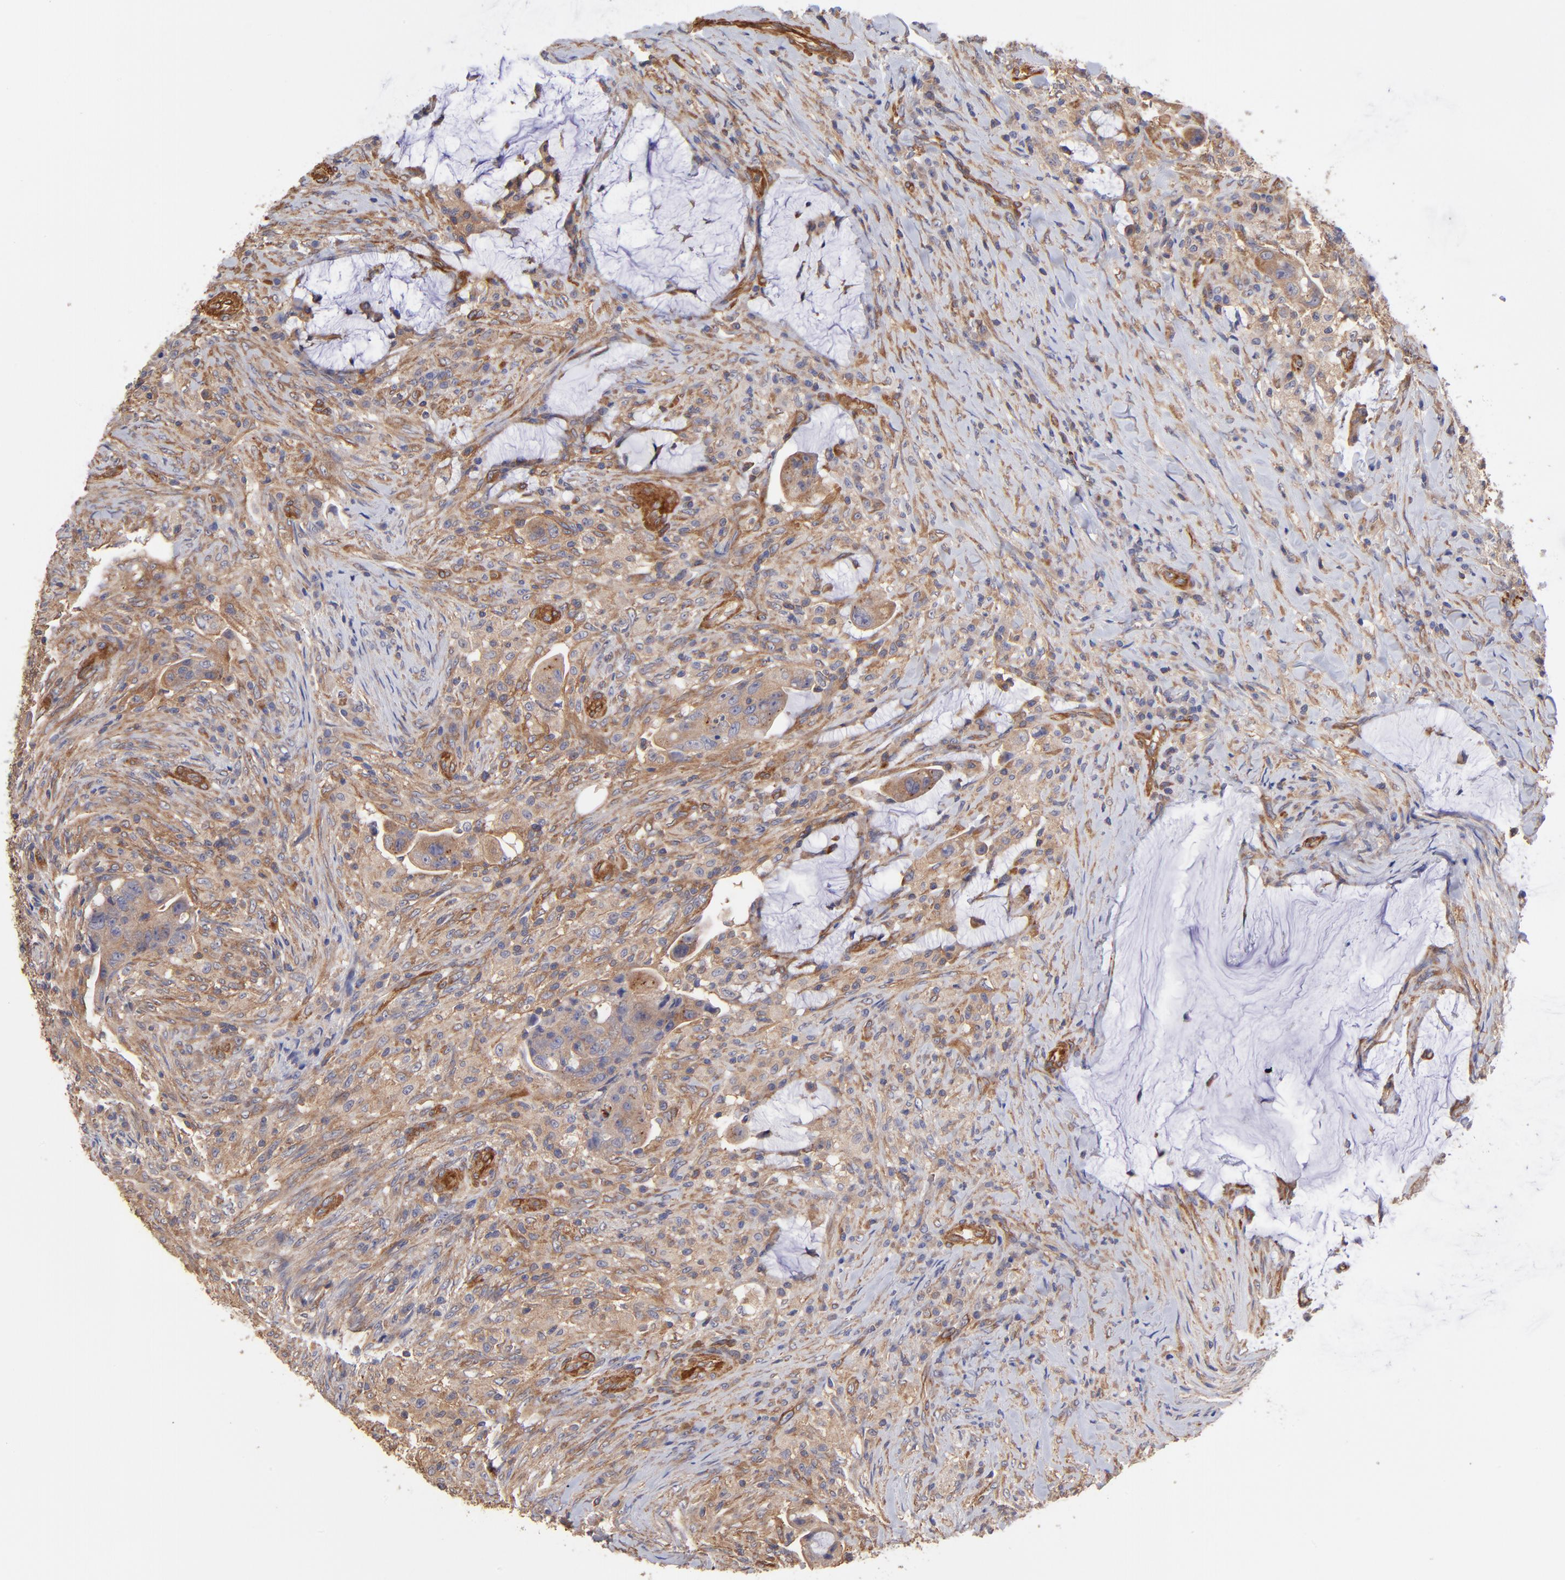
{"staining": {"intensity": "moderate", "quantity": "25%-75%", "location": "cytoplasmic/membranous"}, "tissue": "colorectal cancer", "cell_type": "Tumor cells", "image_type": "cancer", "snomed": [{"axis": "morphology", "description": "Adenocarcinoma, NOS"}, {"axis": "topography", "description": "Rectum"}], "caption": "Tumor cells demonstrate medium levels of moderate cytoplasmic/membranous positivity in approximately 25%-75% of cells in colorectal cancer (adenocarcinoma).", "gene": "ASB7", "patient": {"sex": "female", "age": 71}}